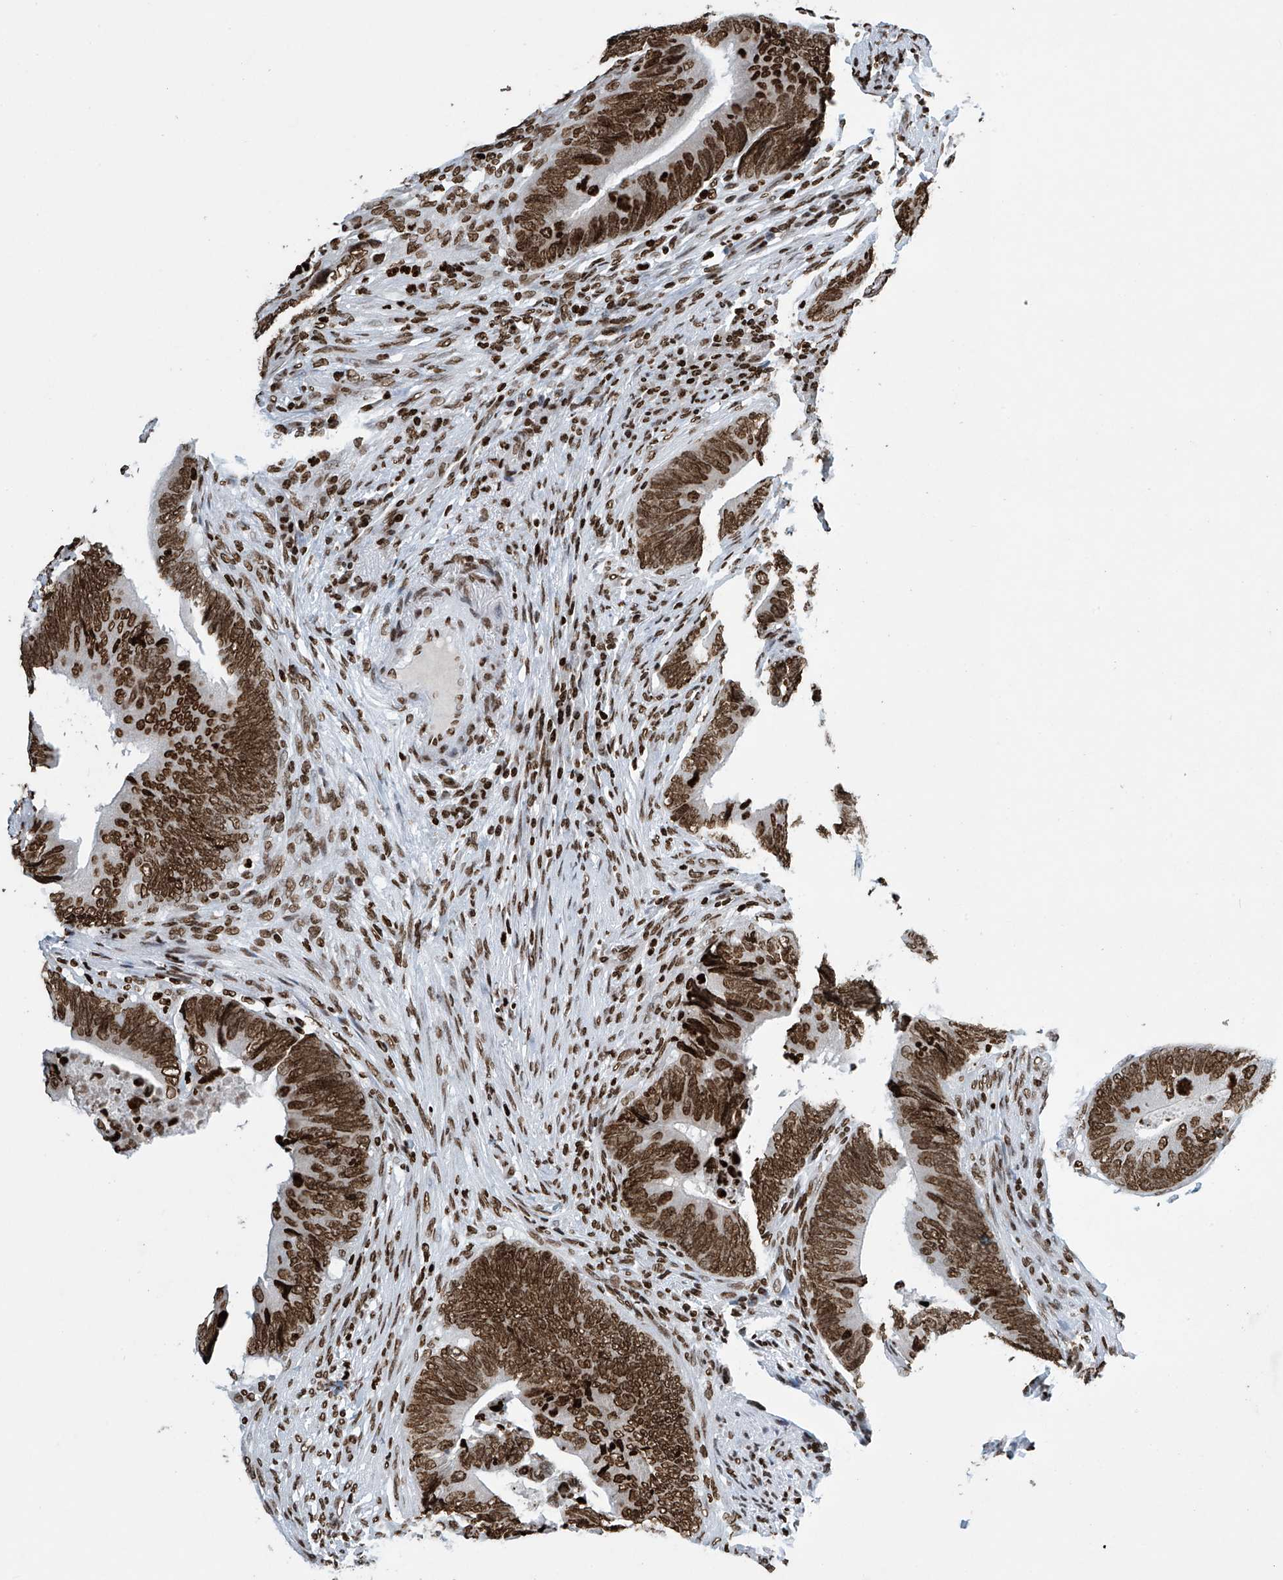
{"staining": {"intensity": "strong", "quantity": ">75%", "location": "nuclear"}, "tissue": "colorectal cancer", "cell_type": "Tumor cells", "image_type": "cancer", "snomed": [{"axis": "morphology", "description": "Normal tissue, NOS"}, {"axis": "morphology", "description": "Adenocarcinoma, NOS"}, {"axis": "topography", "description": "Colon"}], "caption": "Immunohistochemistry photomicrograph of adenocarcinoma (colorectal) stained for a protein (brown), which exhibits high levels of strong nuclear staining in approximately >75% of tumor cells.", "gene": "H4C16", "patient": {"sex": "male", "age": 56}}